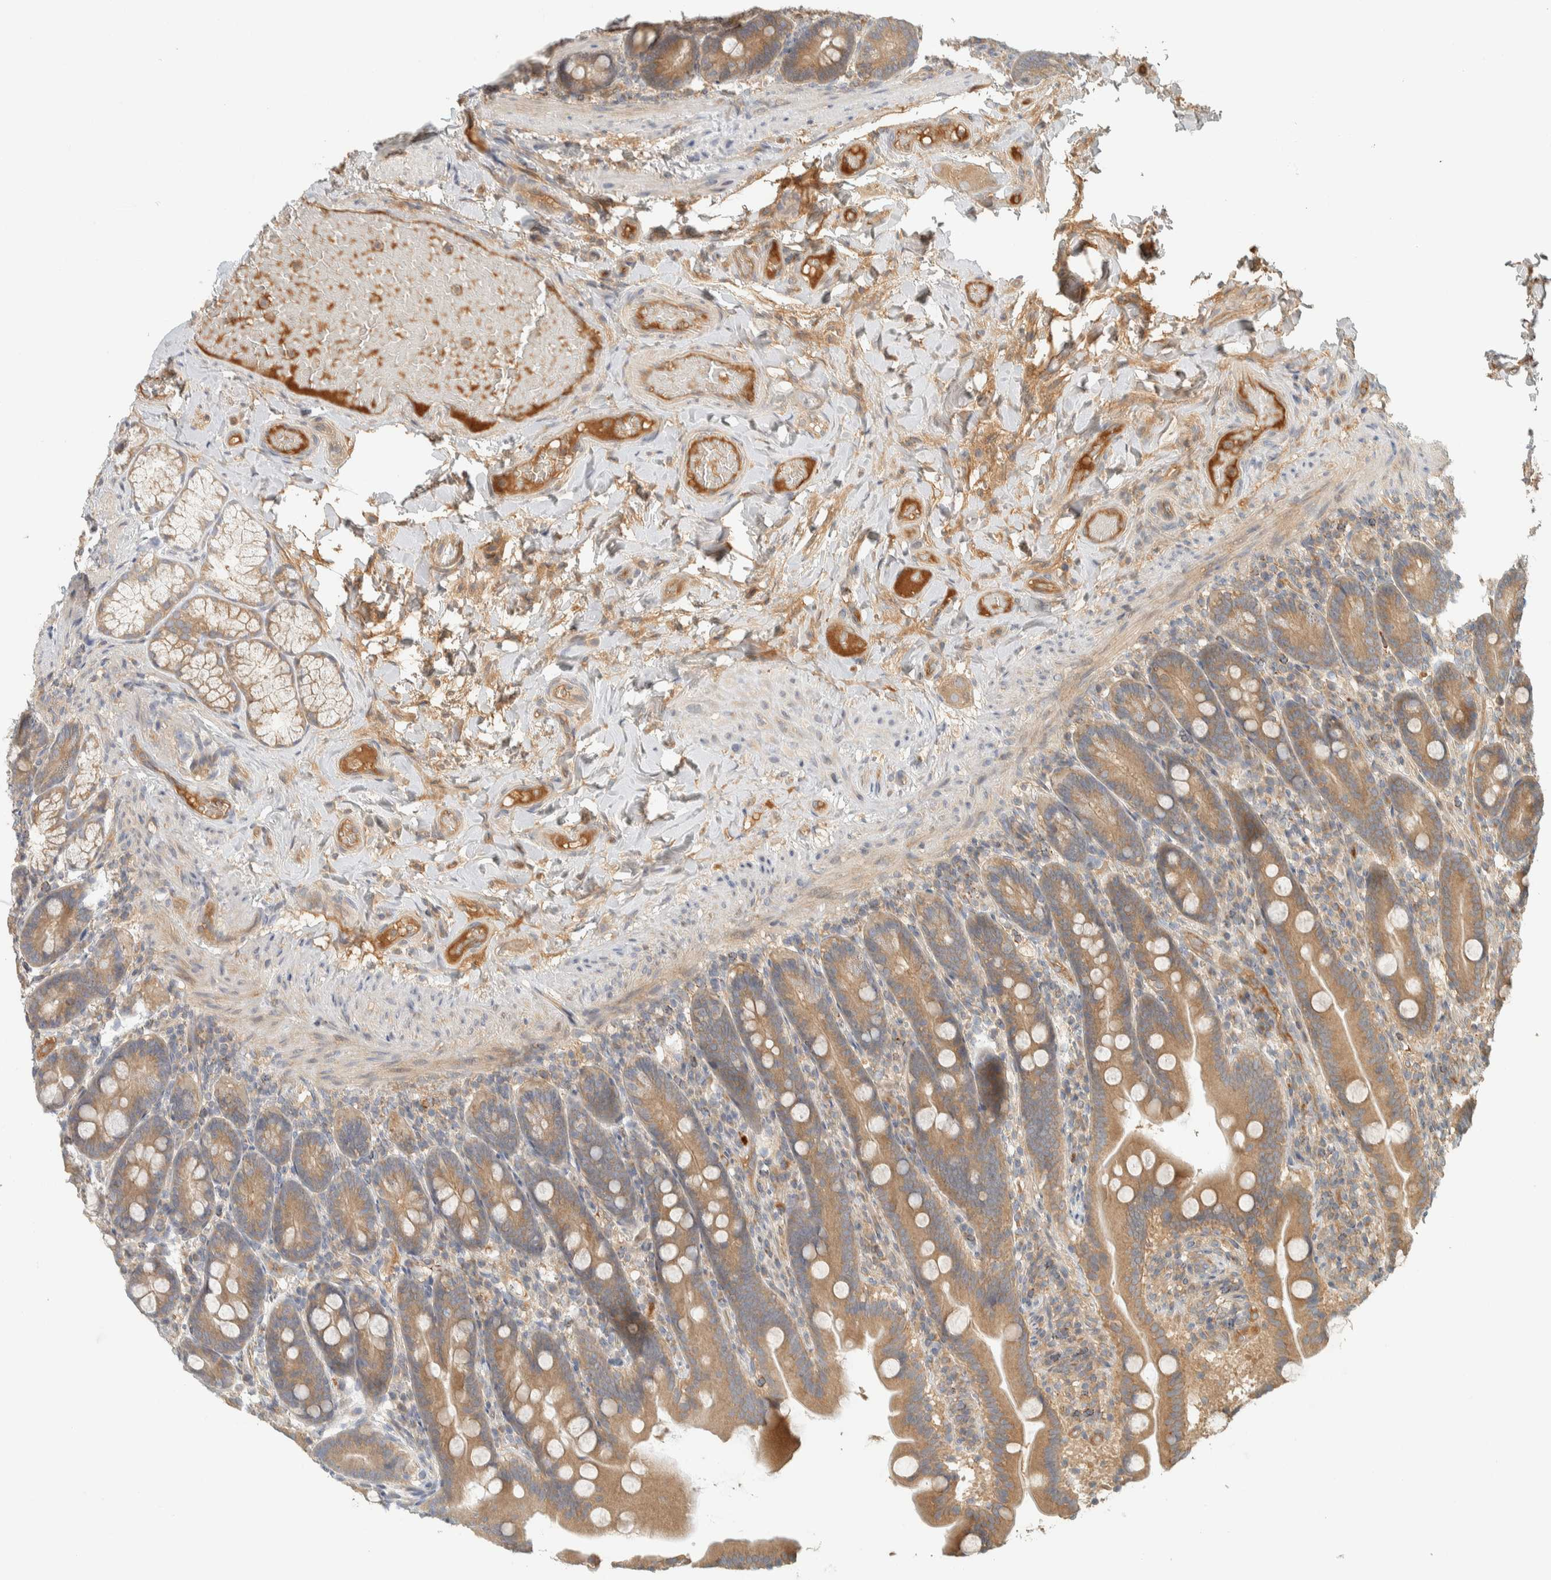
{"staining": {"intensity": "moderate", "quantity": ">75%", "location": "cytoplasmic/membranous"}, "tissue": "duodenum", "cell_type": "Glandular cells", "image_type": "normal", "snomed": [{"axis": "morphology", "description": "Normal tissue, NOS"}, {"axis": "topography", "description": "Duodenum"}], "caption": "The histopathology image displays staining of unremarkable duodenum, revealing moderate cytoplasmic/membranous protein expression (brown color) within glandular cells.", "gene": "FAM167A", "patient": {"sex": "male", "age": 54}}